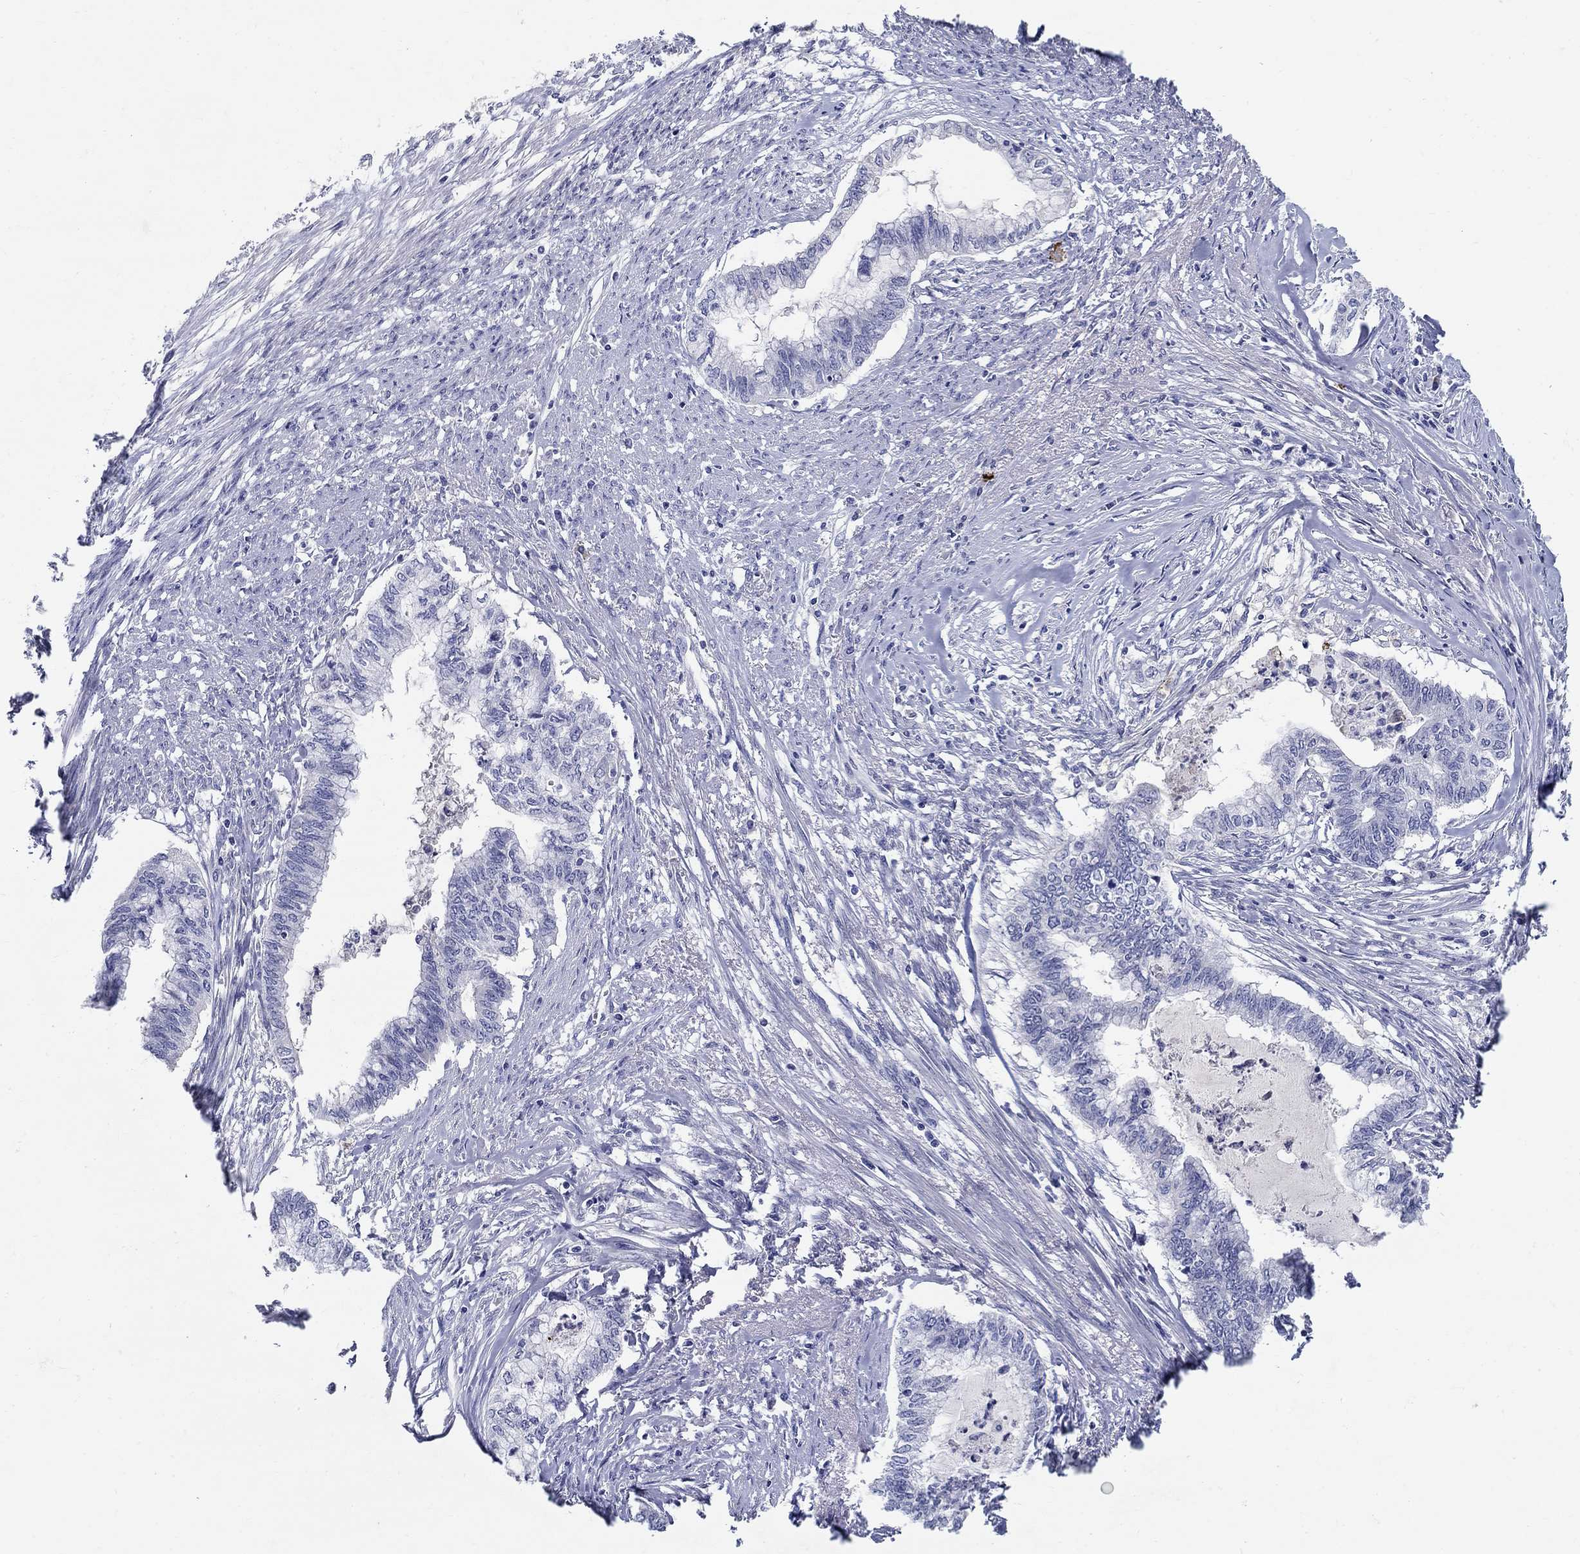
{"staining": {"intensity": "negative", "quantity": "none", "location": "none"}, "tissue": "endometrial cancer", "cell_type": "Tumor cells", "image_type": "cancer", "snomed": [{"axis": "morphology", "description": "Adenocarcinoma, NOS"}, {"axis": "topography", "description": "Endometrium"}], "caption": "The histopathology image shows no staining of tumor cells in endometrial cancer.", "gene": "CRYGD", "patient": {"sex": "female", "age": 79}}